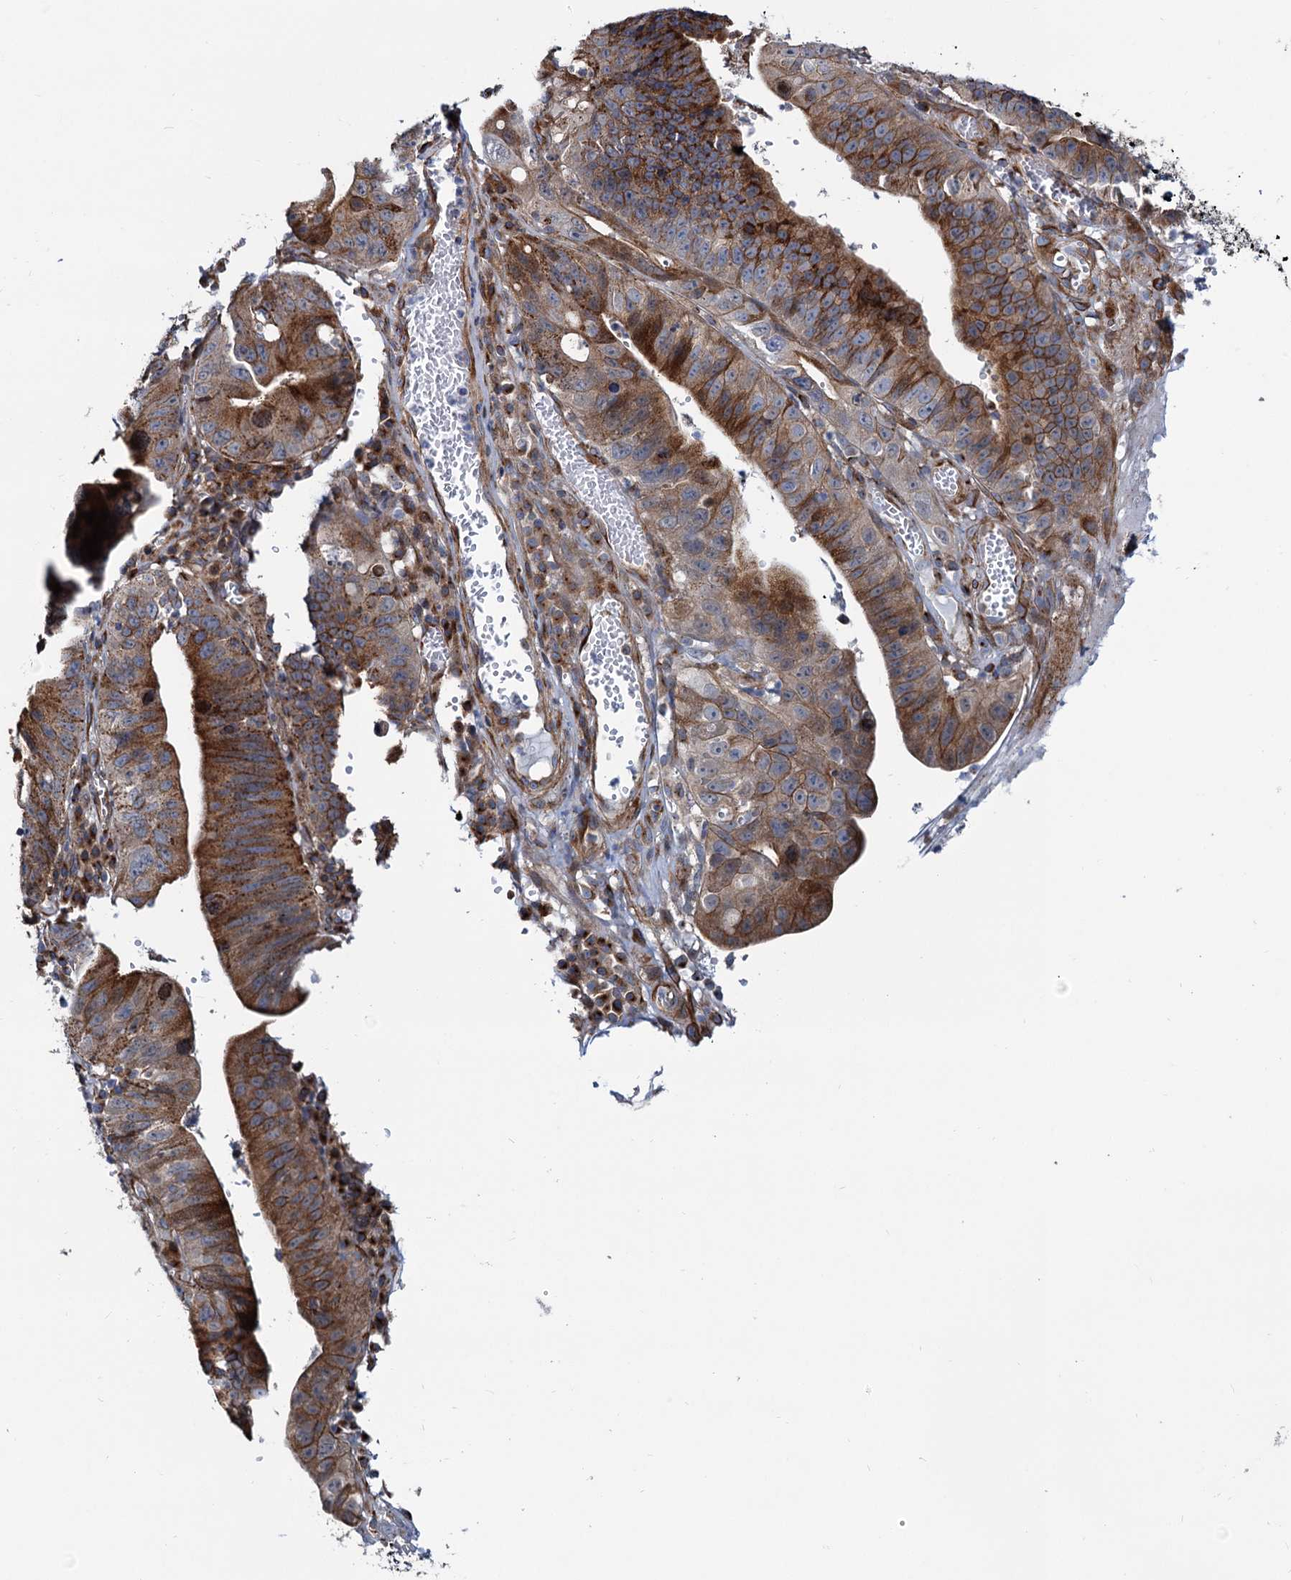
{"staining": {"intensity": "strong", "quantity": "25%-75%", "location": "cytoplasmic/membranous"}, "tissue": "stomach cancer", "cell_type": "Tumor cells", "image_type": "cancer", "snomed": [{"axis": "morphology", "description": "Adenocarcinoma, NOS"}, {"axis": "topography", "description": "Stomach"}], "caption": "Protein expression analysis of stomach cancer demonstrates strong cytoplasmic/membranous staining in about 25%-75% of tumor cells.", "gene": "PSEN1", "patient": {"sex": "male", "age": 59}}